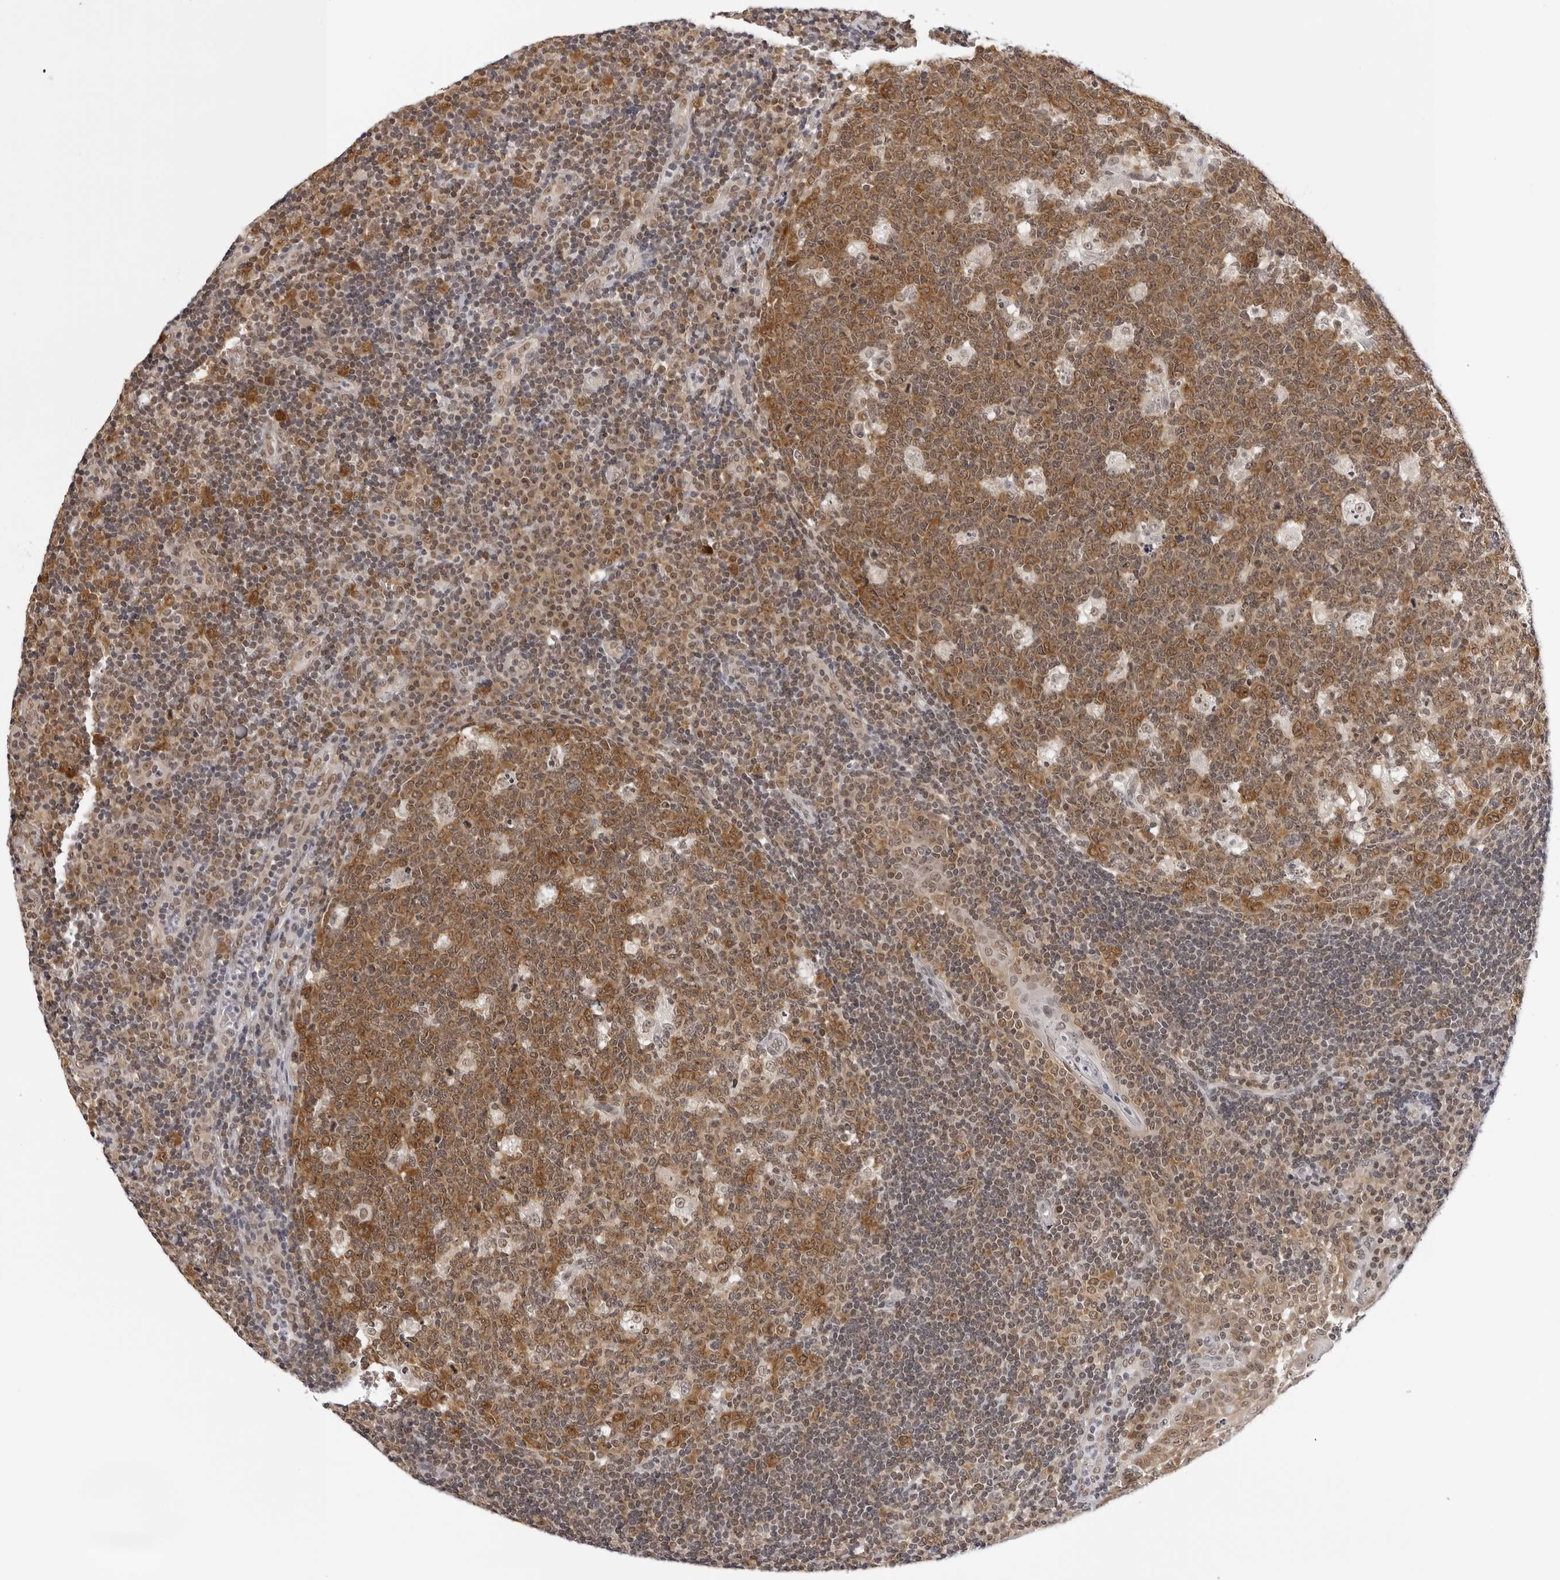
{"staining": {"intensity": "moderate", "quantity": ">75%", "location": "cytoplasmic/membranous,nuclear"}, "tissue": "tonsil", "cell_type": "Germinal center cells", "image_type": "normal", "snomed": [{"axis": "morphology", "description": "Normal tissue, NOS"}, {"axis": "topography", "description": "Tonsil"}], "caption": "Immunohistochemistry of normal tonsil demonstrates medium levels of moderate cytoplasmic/membranous,nuclear expression in approximately >75% of germinal center cells.", "gene": "WDR77", "patient": {"sex": "female", "age": 40}}